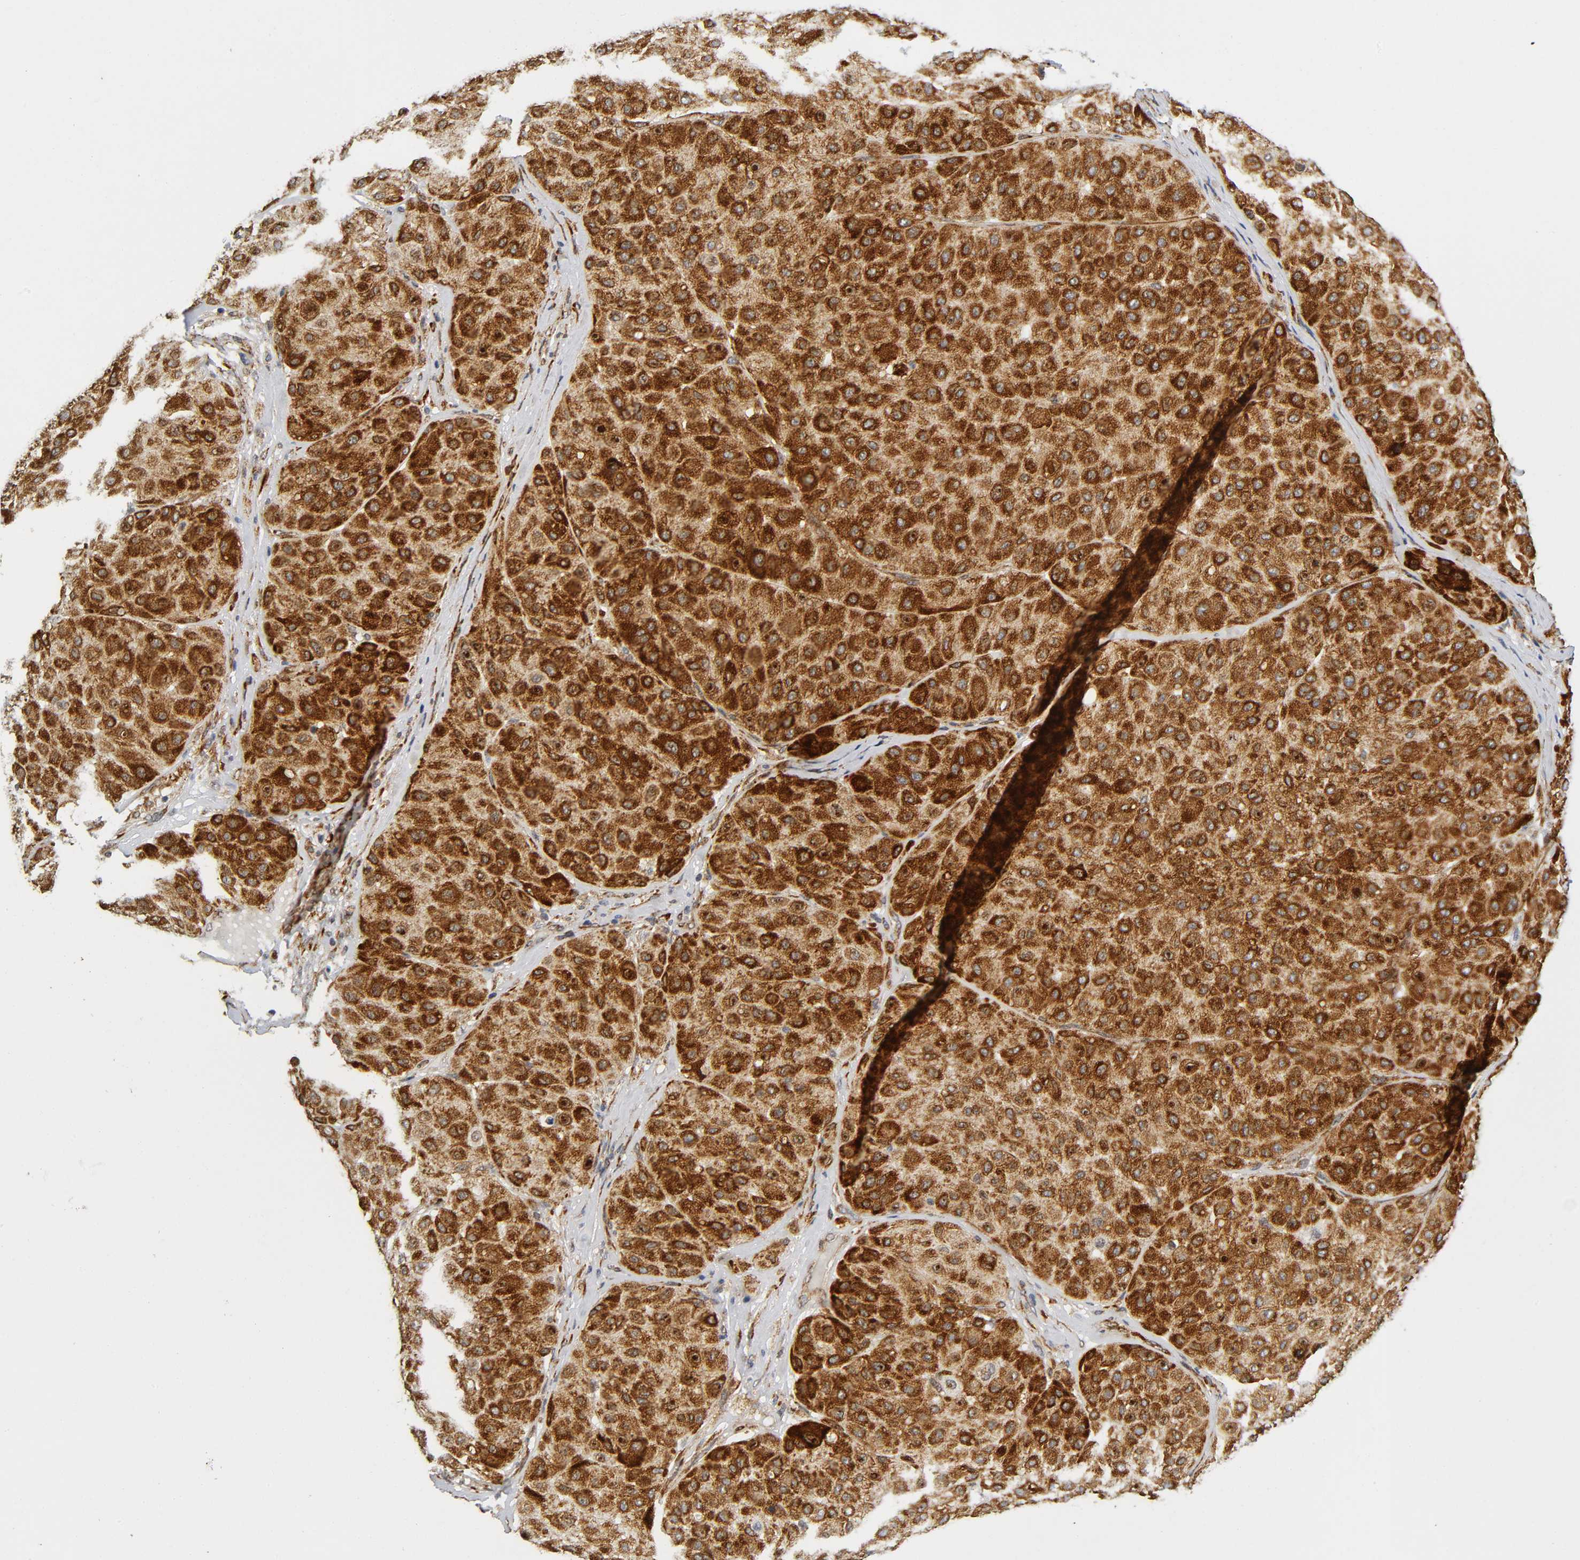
{"staining": {"intensity": "strong", "quantity": ">75%", "location": "cytoplasmic/membranous"}, "tissue": "melanoma", "cell_type": "Tumor cells", "image_type": "cancer", "snomed": [{"axis": "morphology", "description": "Normal tissue, NOS"}, {"axis": "morphology", "description": "Malignant melanoma, Metastatic site"}, {"axis": "topography", "description": "Skin"}], "caption": "A high-resolution micrograph shows immunohistochemistry staining of malignant melanoma (metastatic site), which exhibits strong cytoplasmic/membranous staining in approximately >75% of tumor cells.", "gene": "SOS2", "patient": {"sex": "male", "age": 41}}